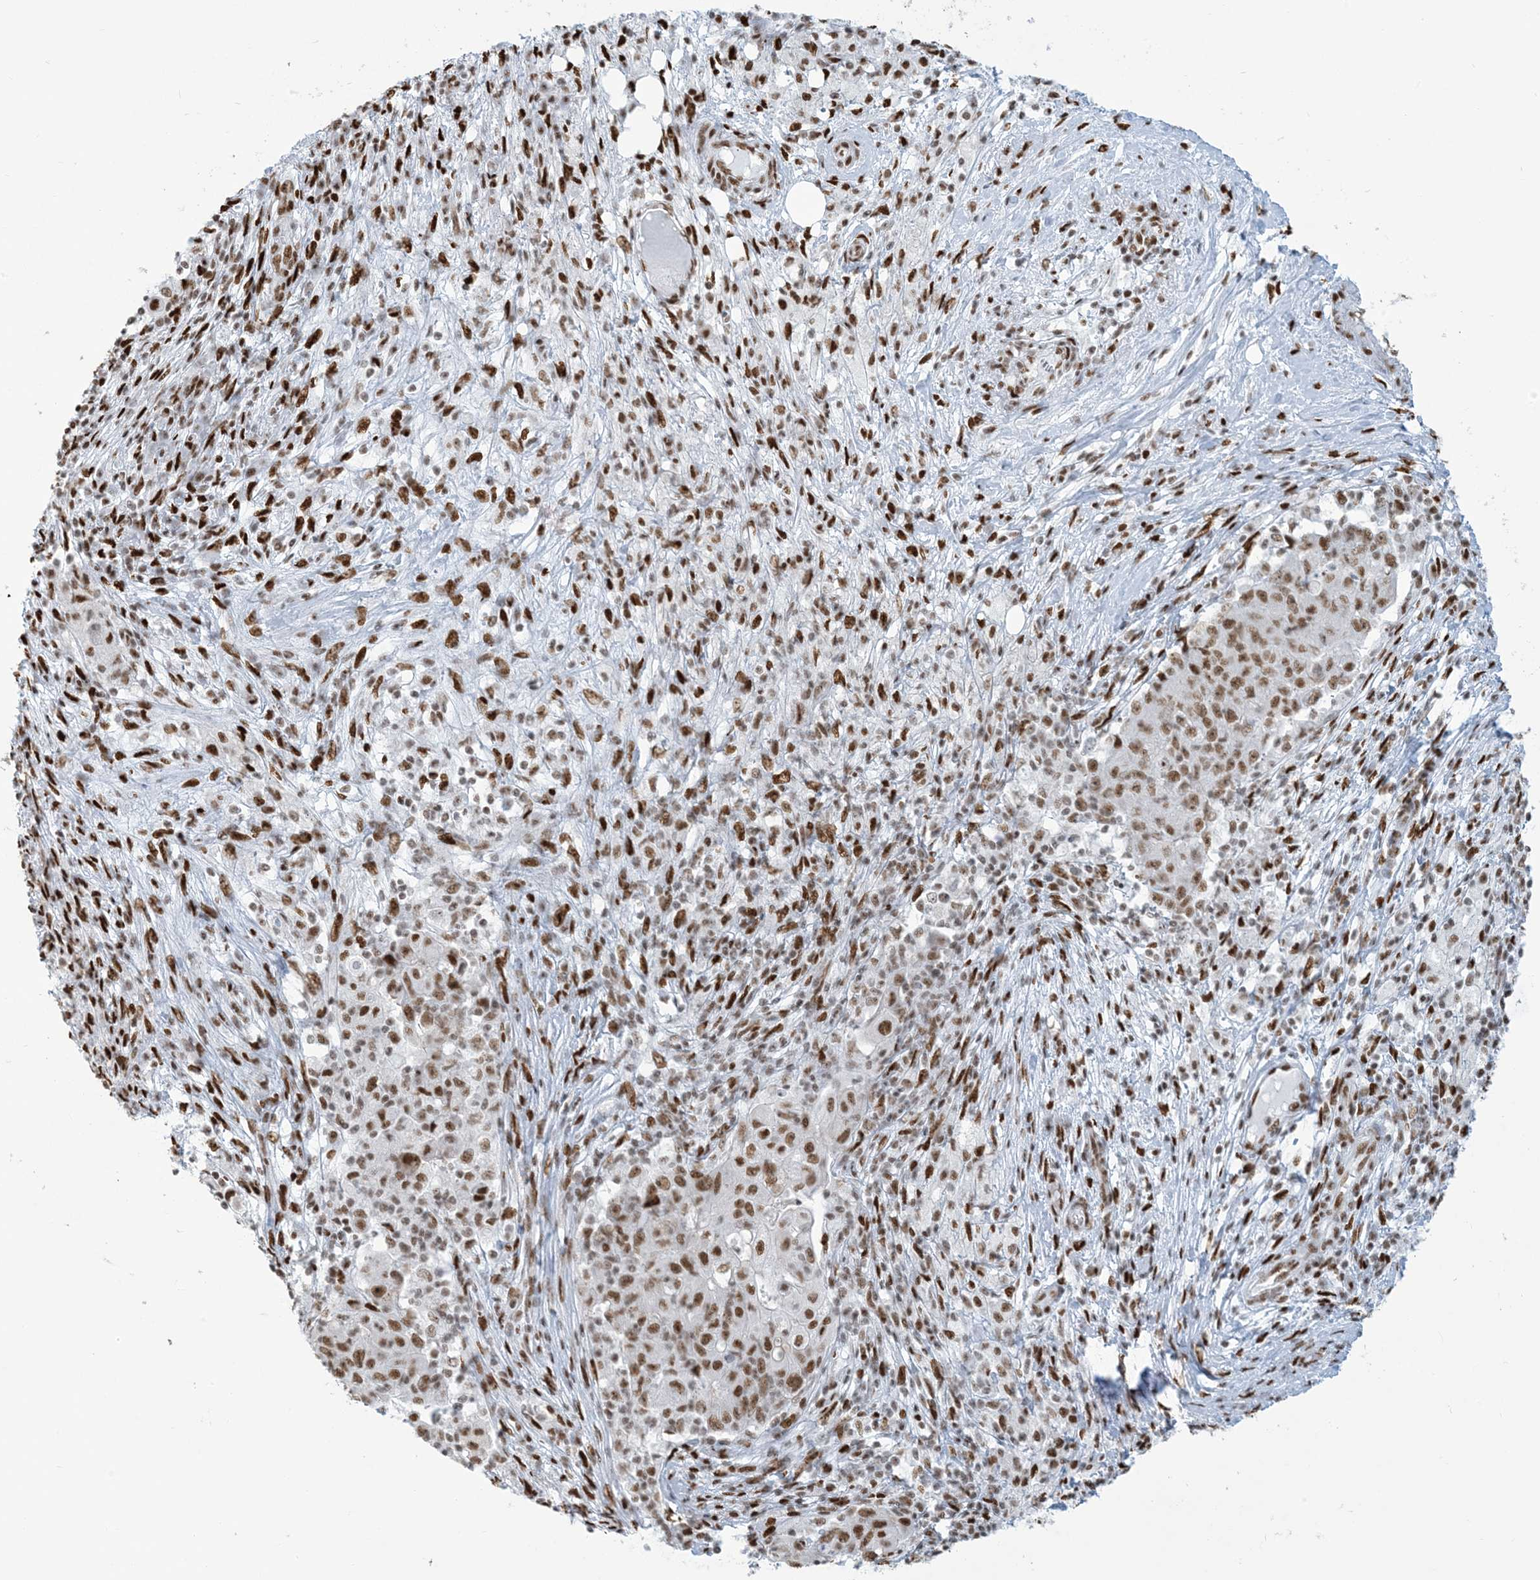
{"staining": {"intensity": "moderate", "quantity": ">75%", "location": "nuclear"}, "tissue": "ovarian cancer", "cell_type": "Tumor cells", "image_type": "cancer", "snomed": [{"axis": "morphology", "description": "Carcinoma, endometroid"}, {"axis": "topography", "description": "Ovary"}], "caption": "A micrograph of human endometroid carcinoma (ovarian) stained for a protein shows moderate nuclear brown staining in tumor cells.", "gene": "STAG1", "patient": {"sex": "female", "age": 42}}